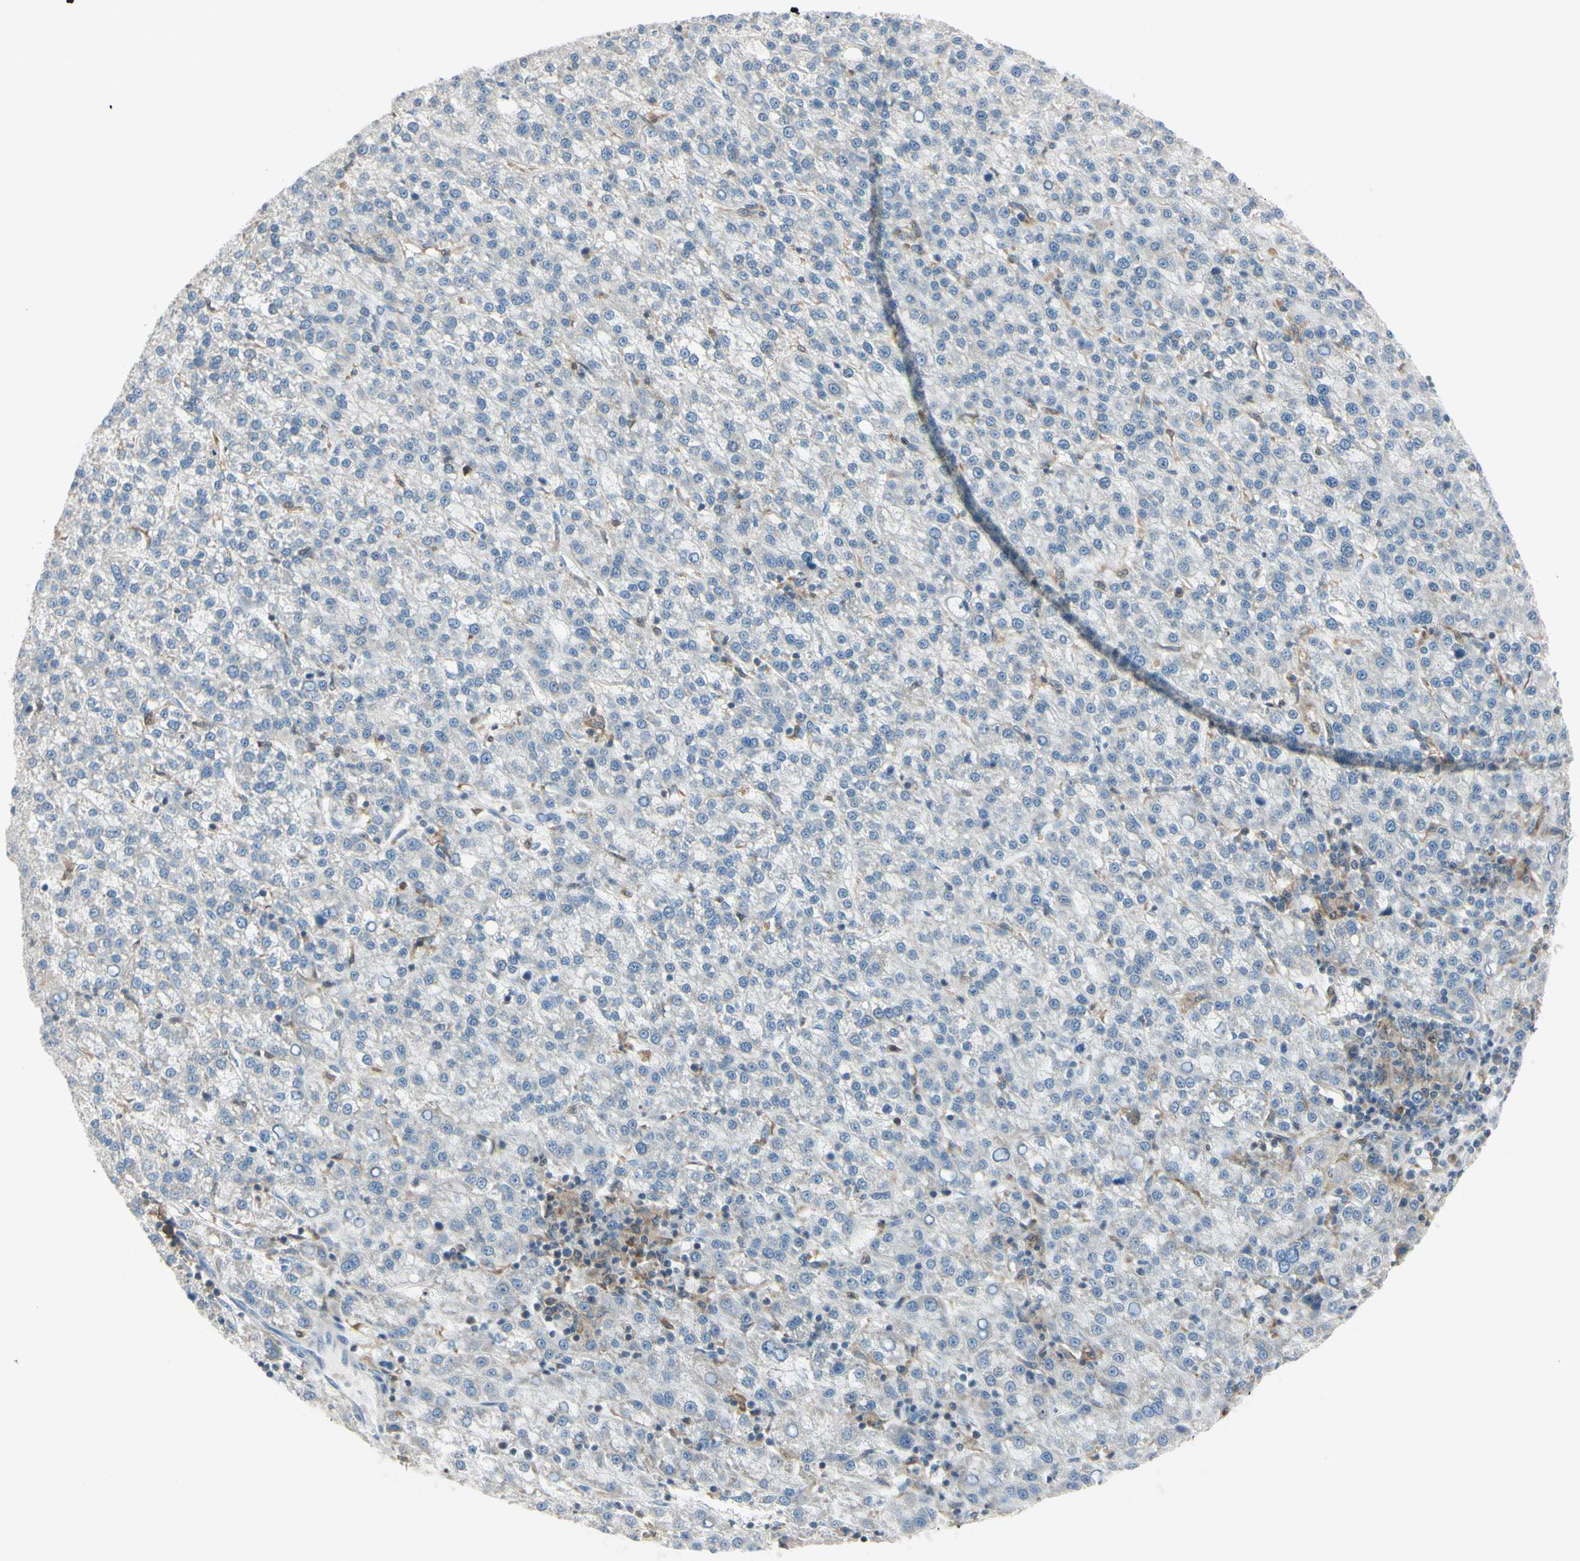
{"staining": {"intensity": "weak", "quantity": ">75%", "location": "cytoplasmic/membranous"}, "tissue": "liver cancer", "cell_type": "Tumor cells", "image_type": "cancer", "snomed": [{"axis": "morphology", "description": "Carcinoma, Hepatocellular, NOS"}, {"axis": "topography", "description": "Liver"}], "caption": "Tumor cells demonstrate weak cytoplasmic/membranous staining in approximately >75% of cells in liver hepatocellular carcinoma.", "gene": "CYRIB", "patient": {"sex": "female", "age": 58}}